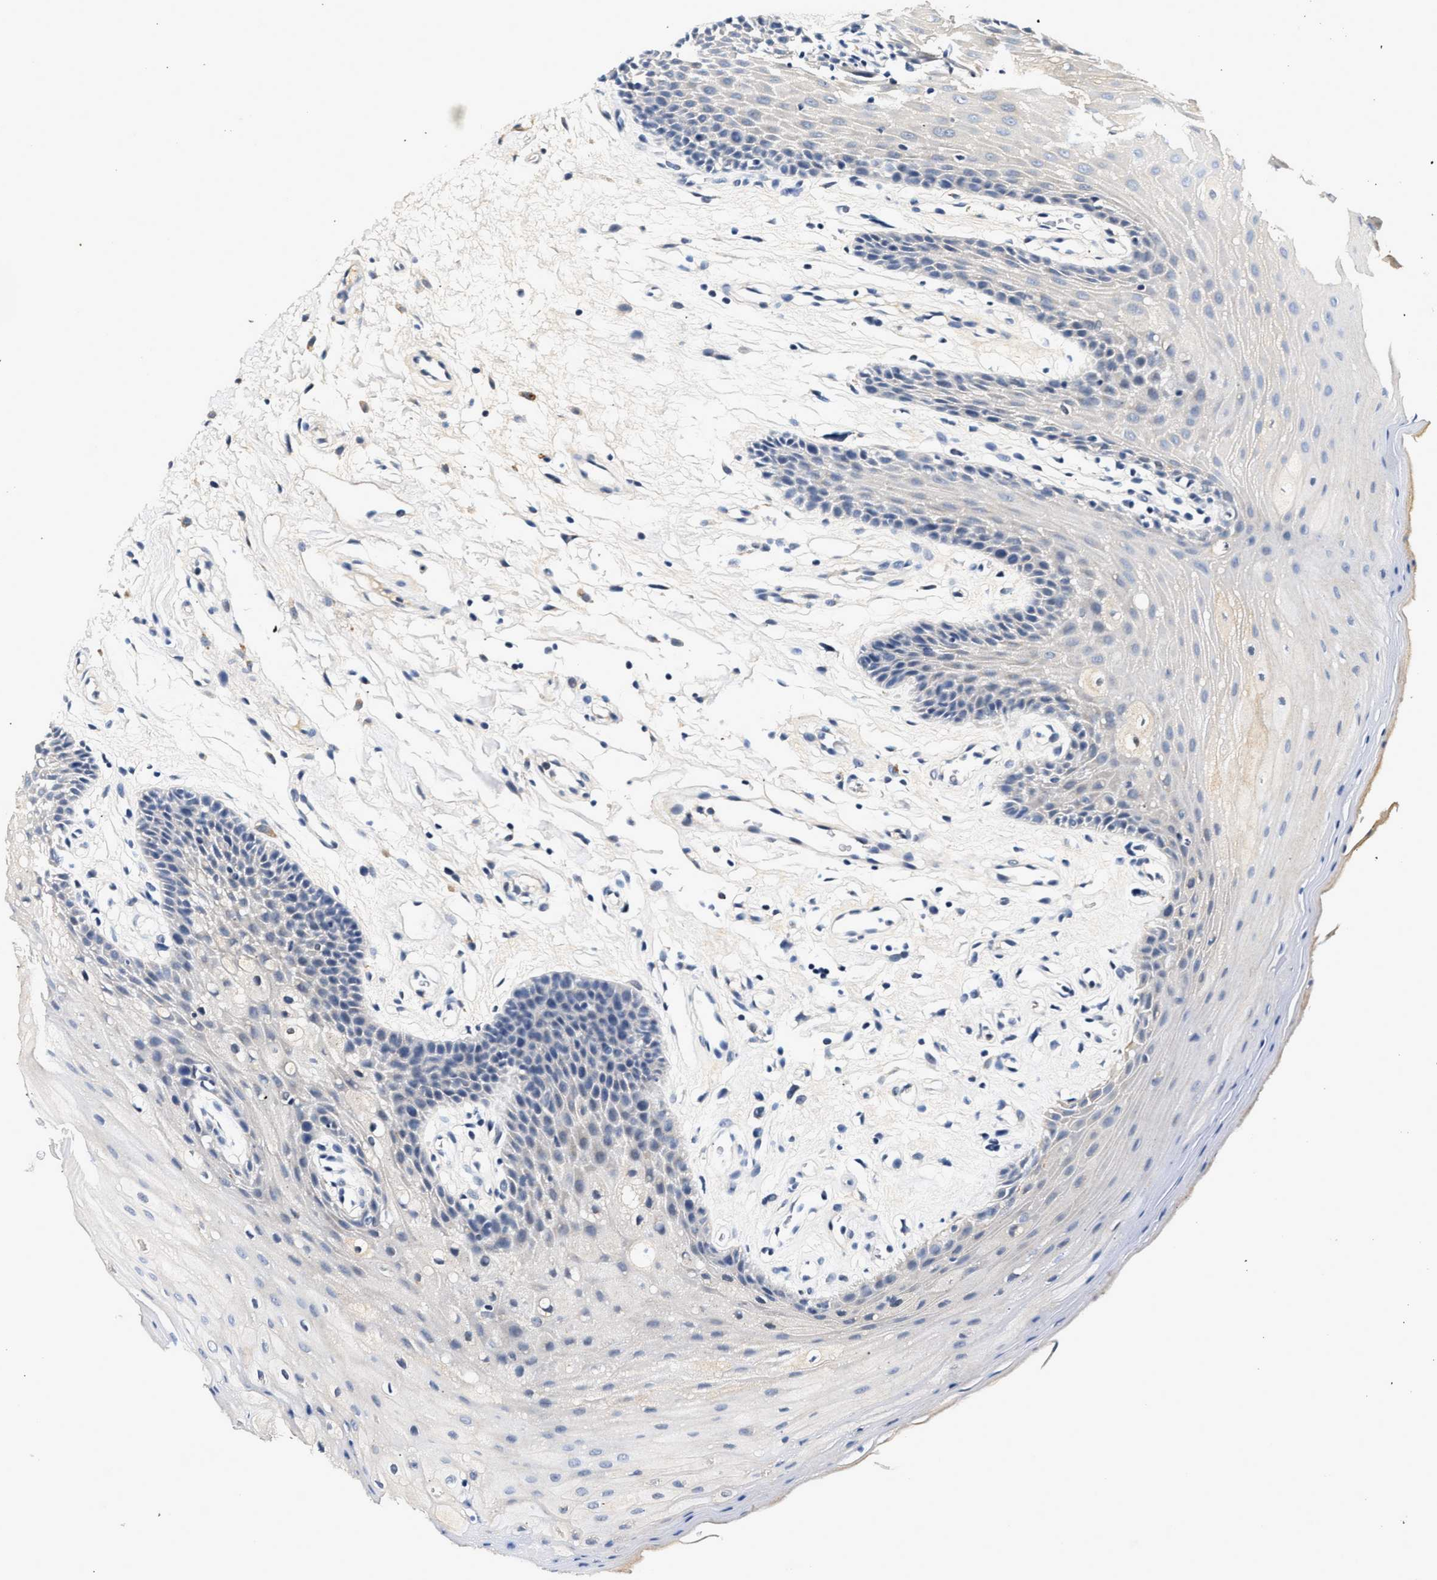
{"staining": {"intensity": "negative", "quantity": "none", "location": "none"}, "tissue": "oral mucosa", "cell_type": "Squamous epithelial cells", "image_type": "normal", "snomed": [{"axis": "morphology", "description": "Normal tissue, NOS"}, {"axis": "morphology", "description": "Squamous cell carcinoma, NOS"}, {"axis": "topography", "description": "Oral tissue"}, {"axis": "topography", "description": "Head-Neck"}], "caption": "Image shows no protein staining in squamous epithelial cells of unremarkable oral mucosa.", "gene": "MED22", "patient": {"sex": "male", "age": 71}}